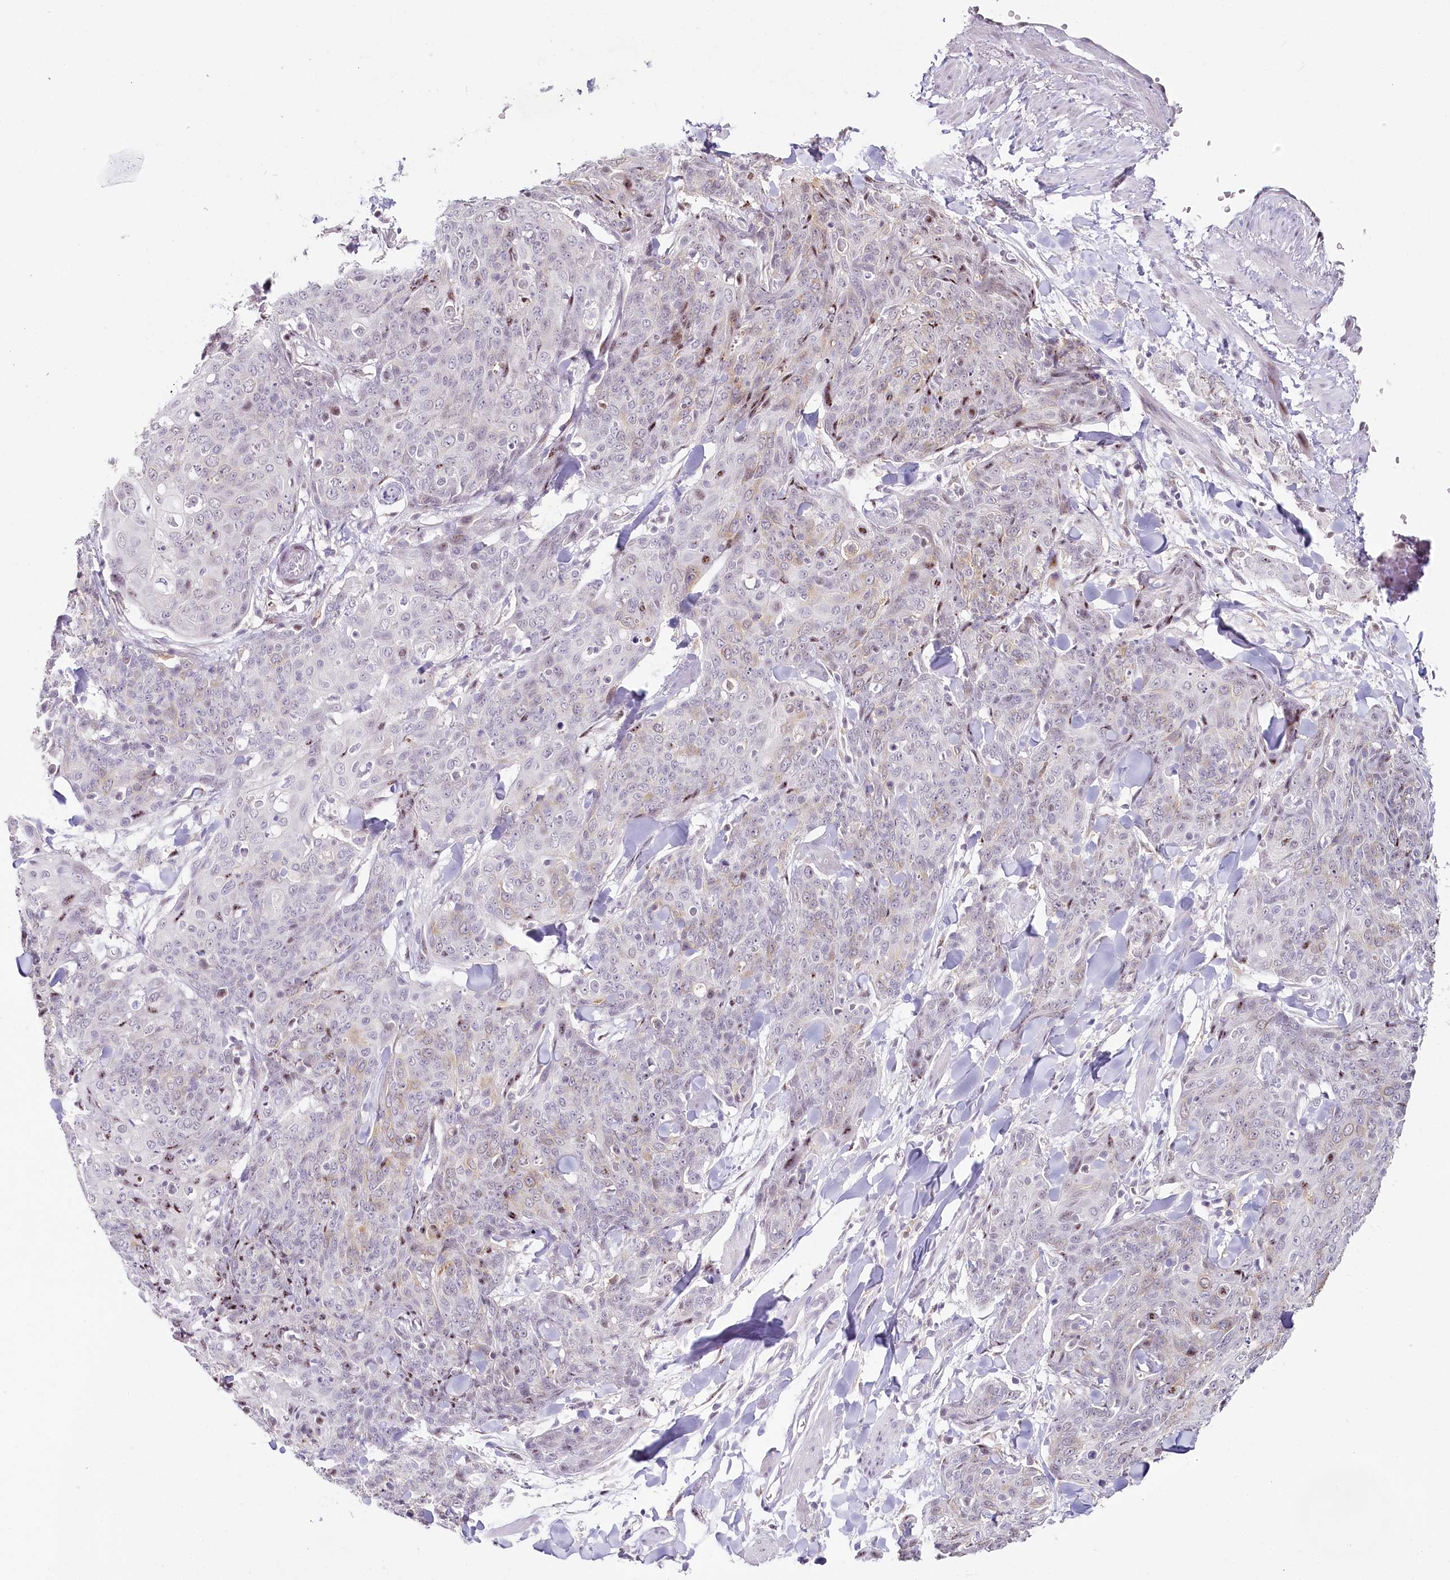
{"staining": {"intensity": "weak", "quantity": "<25%", "location": "cytoplasmic/membranous,nuclear"}, "tissue": "skin cancer", "cell_type": "Tumor cells", "image_type": "cancer", "snomed": [{"axis": "morphology", "description": "Squamous cell carcinoma, NOS"}, {"axis": "topography", "description": "Skin"}, {"axis": "topography", "description": "Vulva"}], "caption": "Squamous cell carcinoma (skin) was stained to show a protein in brown. There is no significant positivity in tumor cells.", "gene": "HPD", "patient": {"sex": "female", "age": 85}}